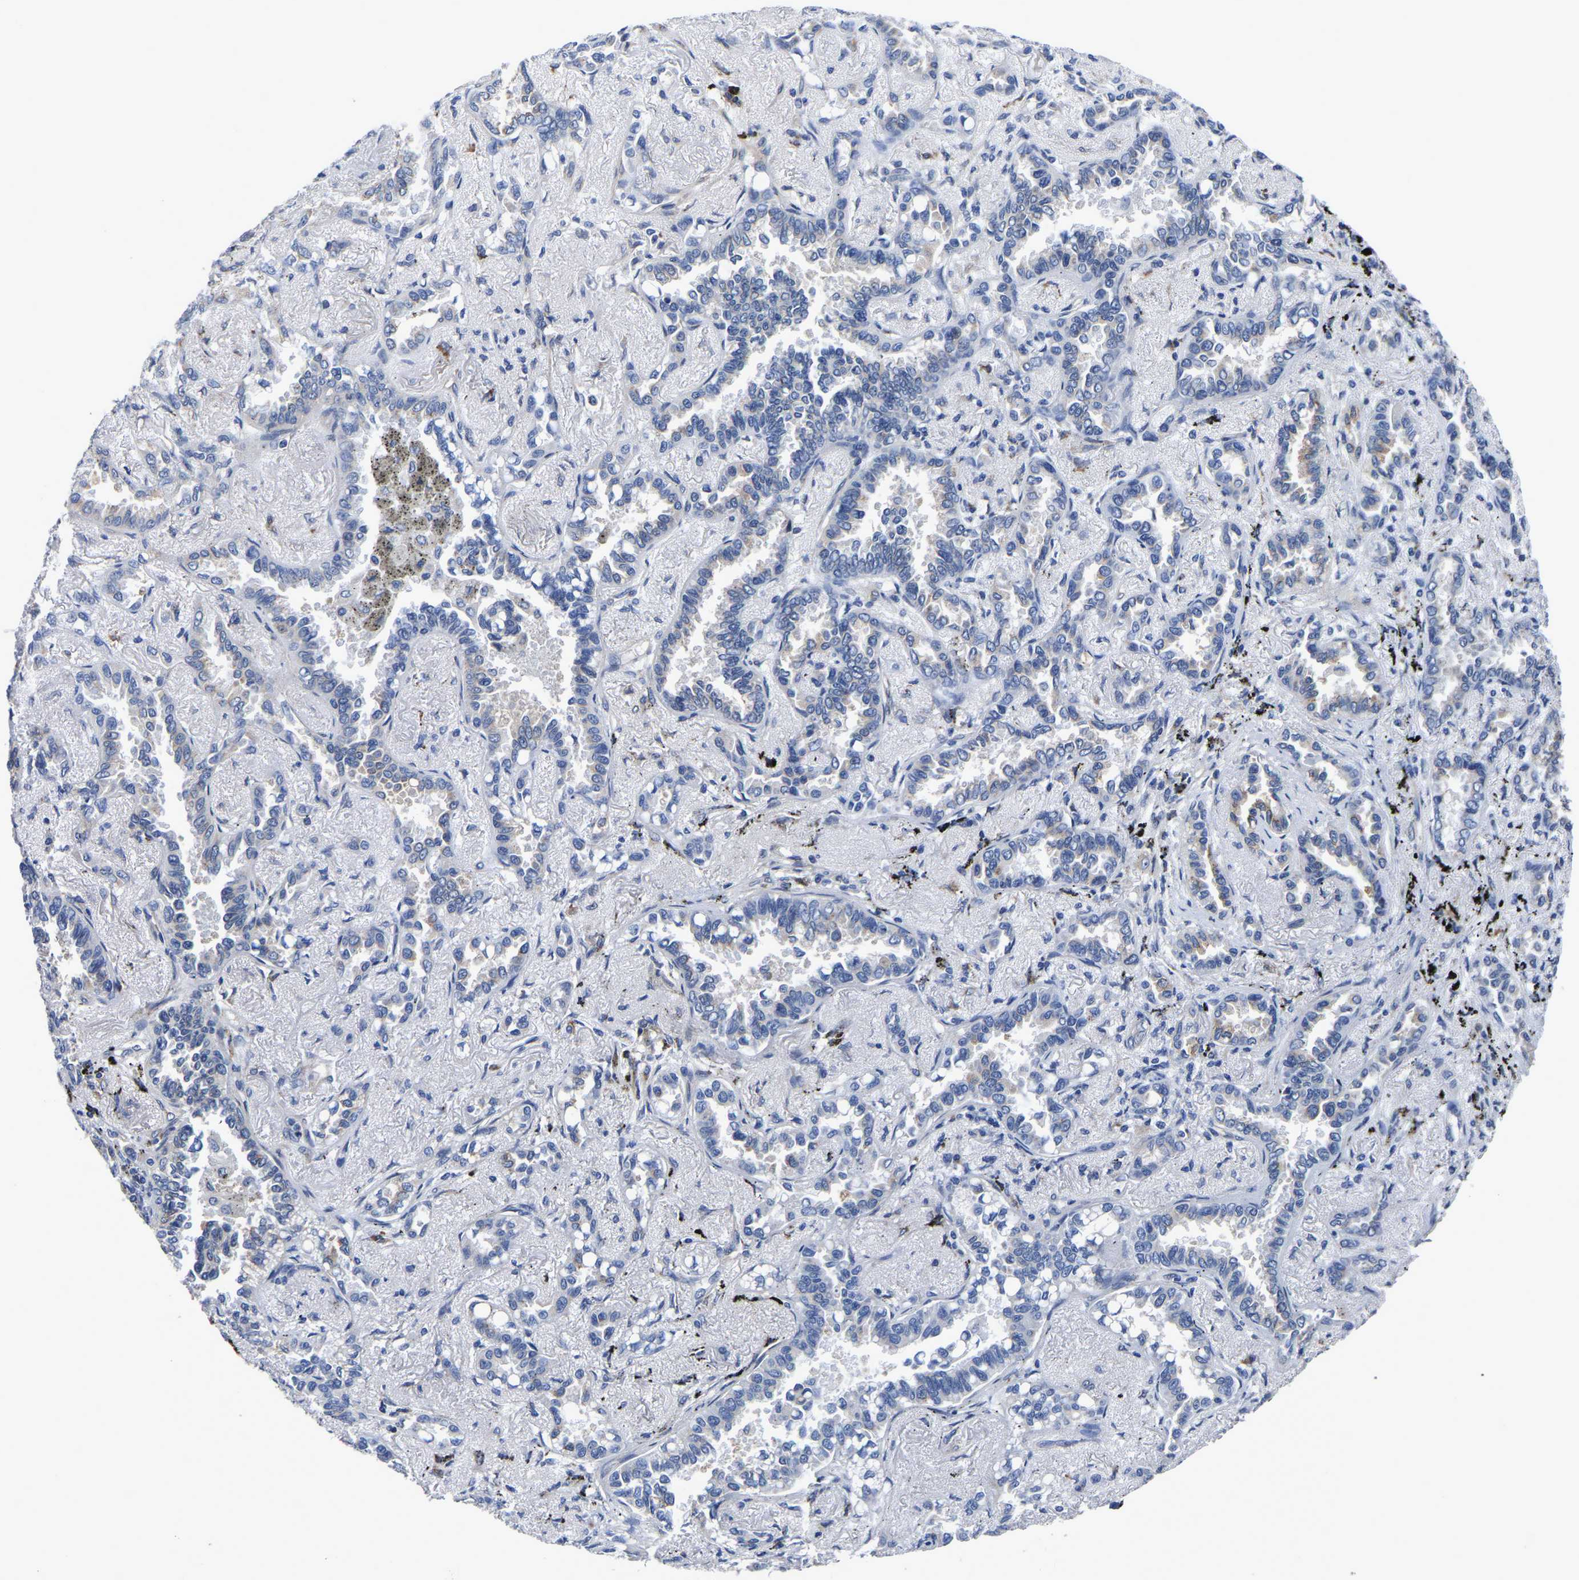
{"staining": {"intensity": "negative", "quantity": "none", "location": "none"}, "tissue": "lung cancer", "cell_type": "Tumor cells", "image_type": "cancer", "snomed": [{"axis": "morphology", "description": "Adenocarcinoma, NOS"}, {"axis": "topography", "description": "Lung"}], "caption": "High power microscopy histopathology image of an immunohistochemistry (IHC) photomicrograph of lung cancer (adenocarcinoma), revealing no significant staining in tumor cells.", "gene": "PDLIM7", "patient": {"sex": "male", "age": 59}}